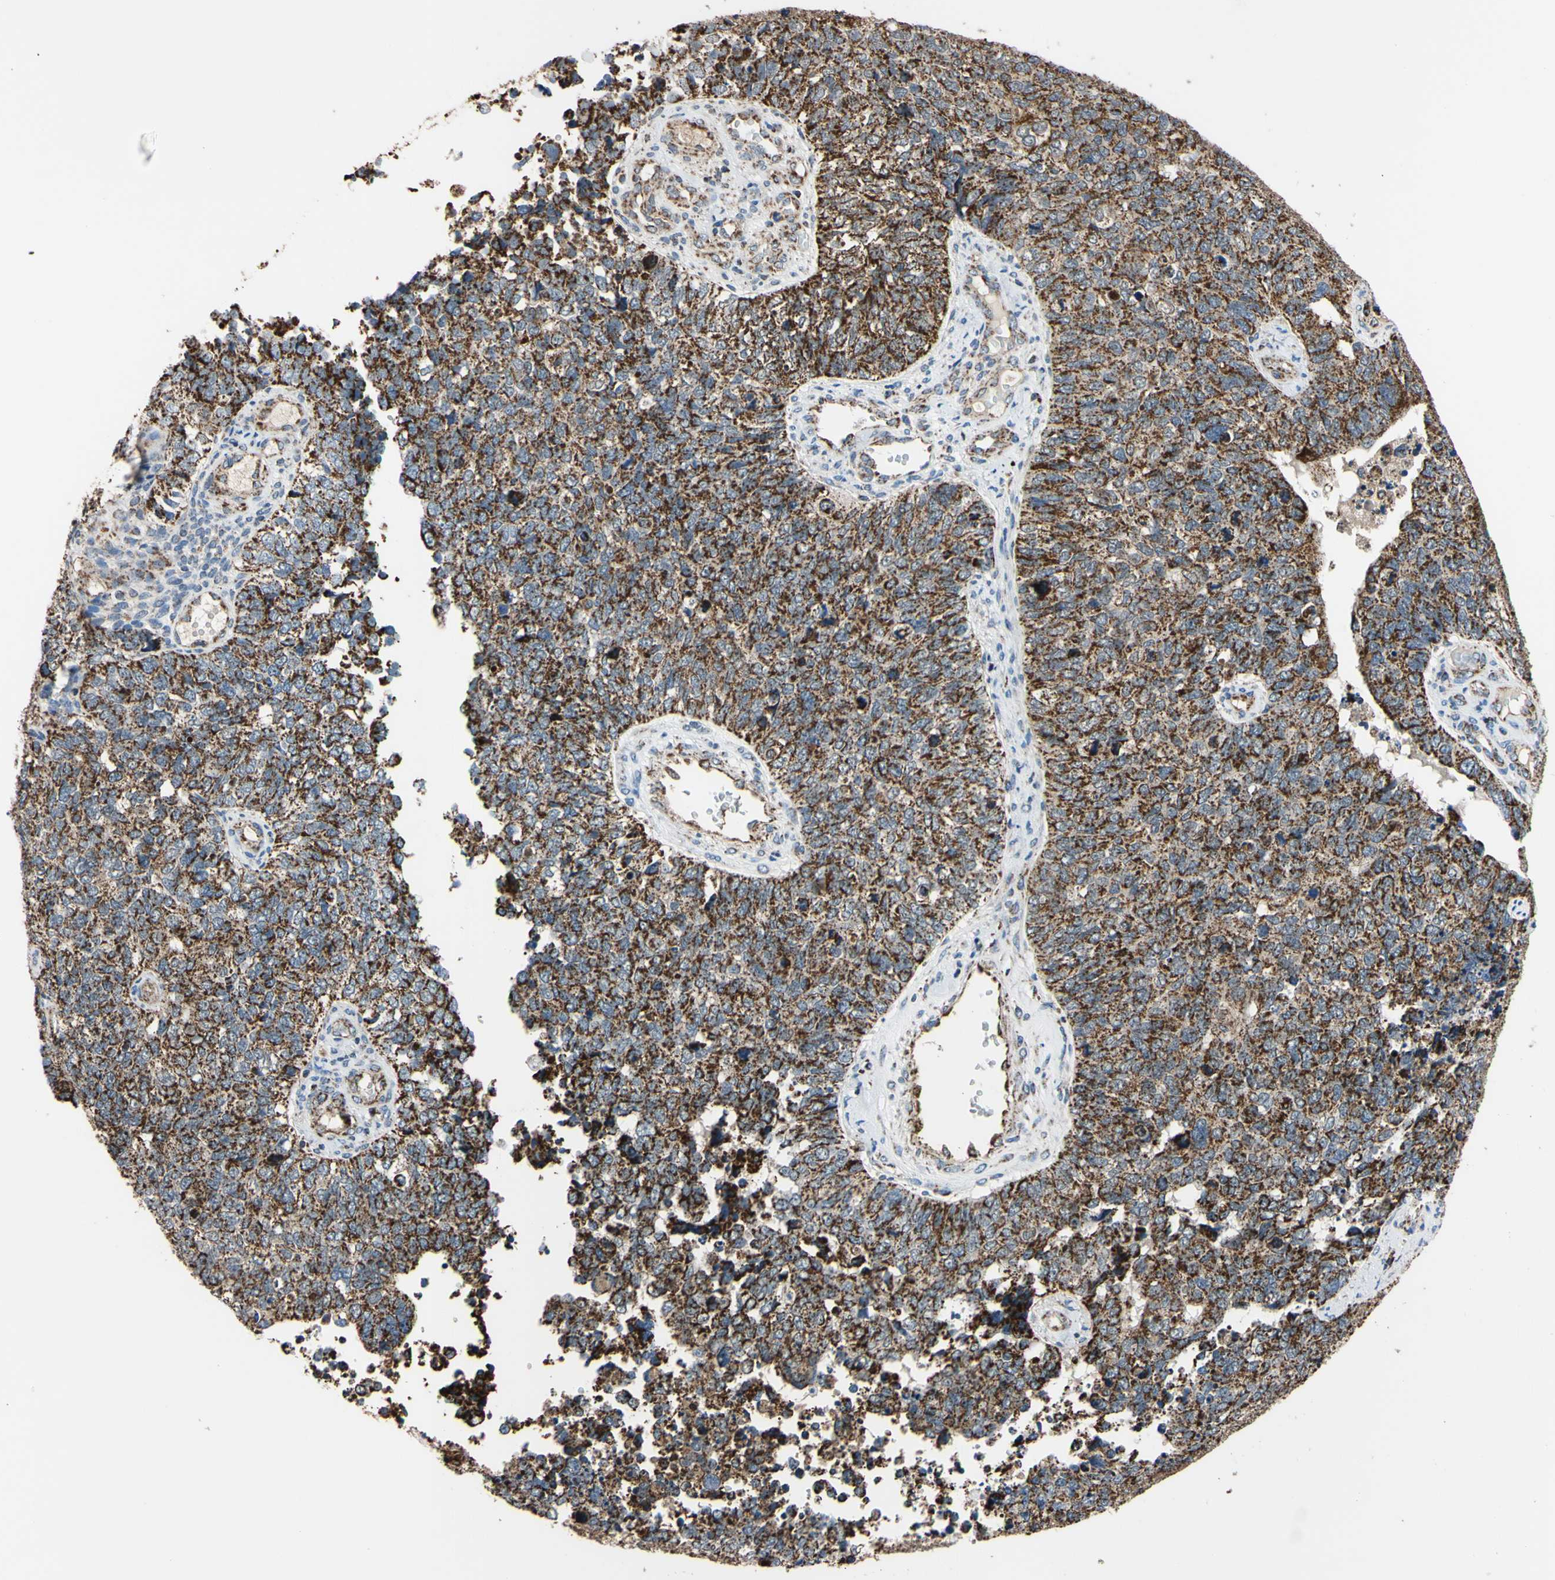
{"staining": {"intensity": "strong", "quantity": ">75%", "location": "cytoplasmic/membranous"}, "tissue": "cervical cancer", "cell_type": "Tumor cells", "image_type": "cancer", "snomed": [{"axis": "morphology", "description": "Squamous cell carcinoma, NOS"}, {"axis": "topography", "description": "Cervix"}], "caption": "Protein staining by immunohistochemistry demonstrates strong cytoplasmic/membranous expression in about >75% of tumor cells in cervical squamous cell carcinoma.", "gene": "CLPP", "patient": {"sex": "female", "age": 63}}